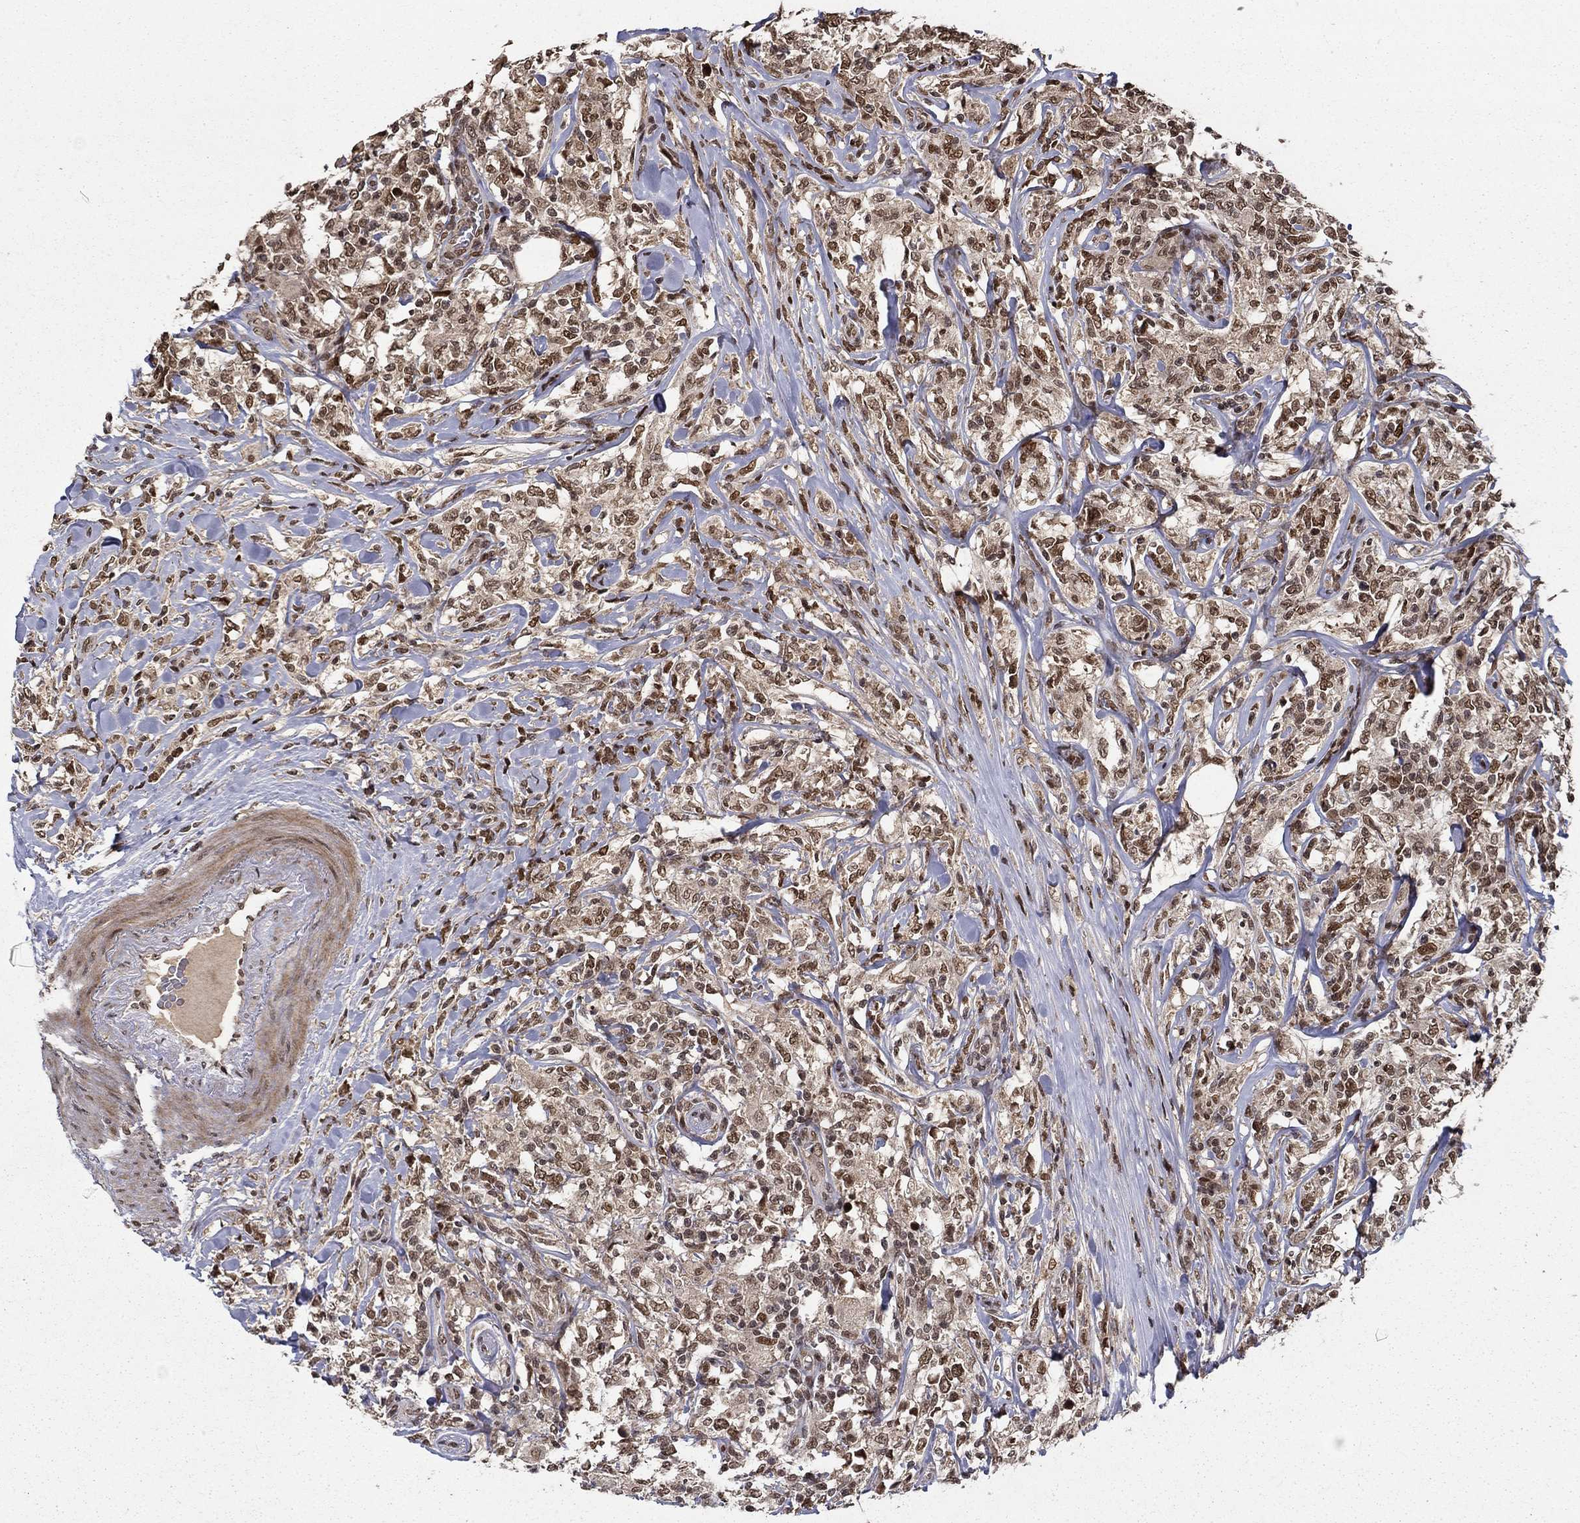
{"staining": {"intensity": "moderate", "quantity": ">75%", "location": "nuclear"}, "tissue": "lymphoma", "cell_type": "Tumor cells", "image_type": "cancer", "snomed": [{"axis": "morphology", "description": "Malignant lymphoma, non-Hodgkin's type, High grade"}, {"axis": "topography", "description": "Lymph node"}], "caption": "Protein staining by immunohistochemistry exhibits moderate nuclear expression in about >75% of tumor cells in high-grade malignant lymphoma, non-Hodgkin's type.", "gene": "CDCA7L", "patient": {"sex": "female", "age": 84}}